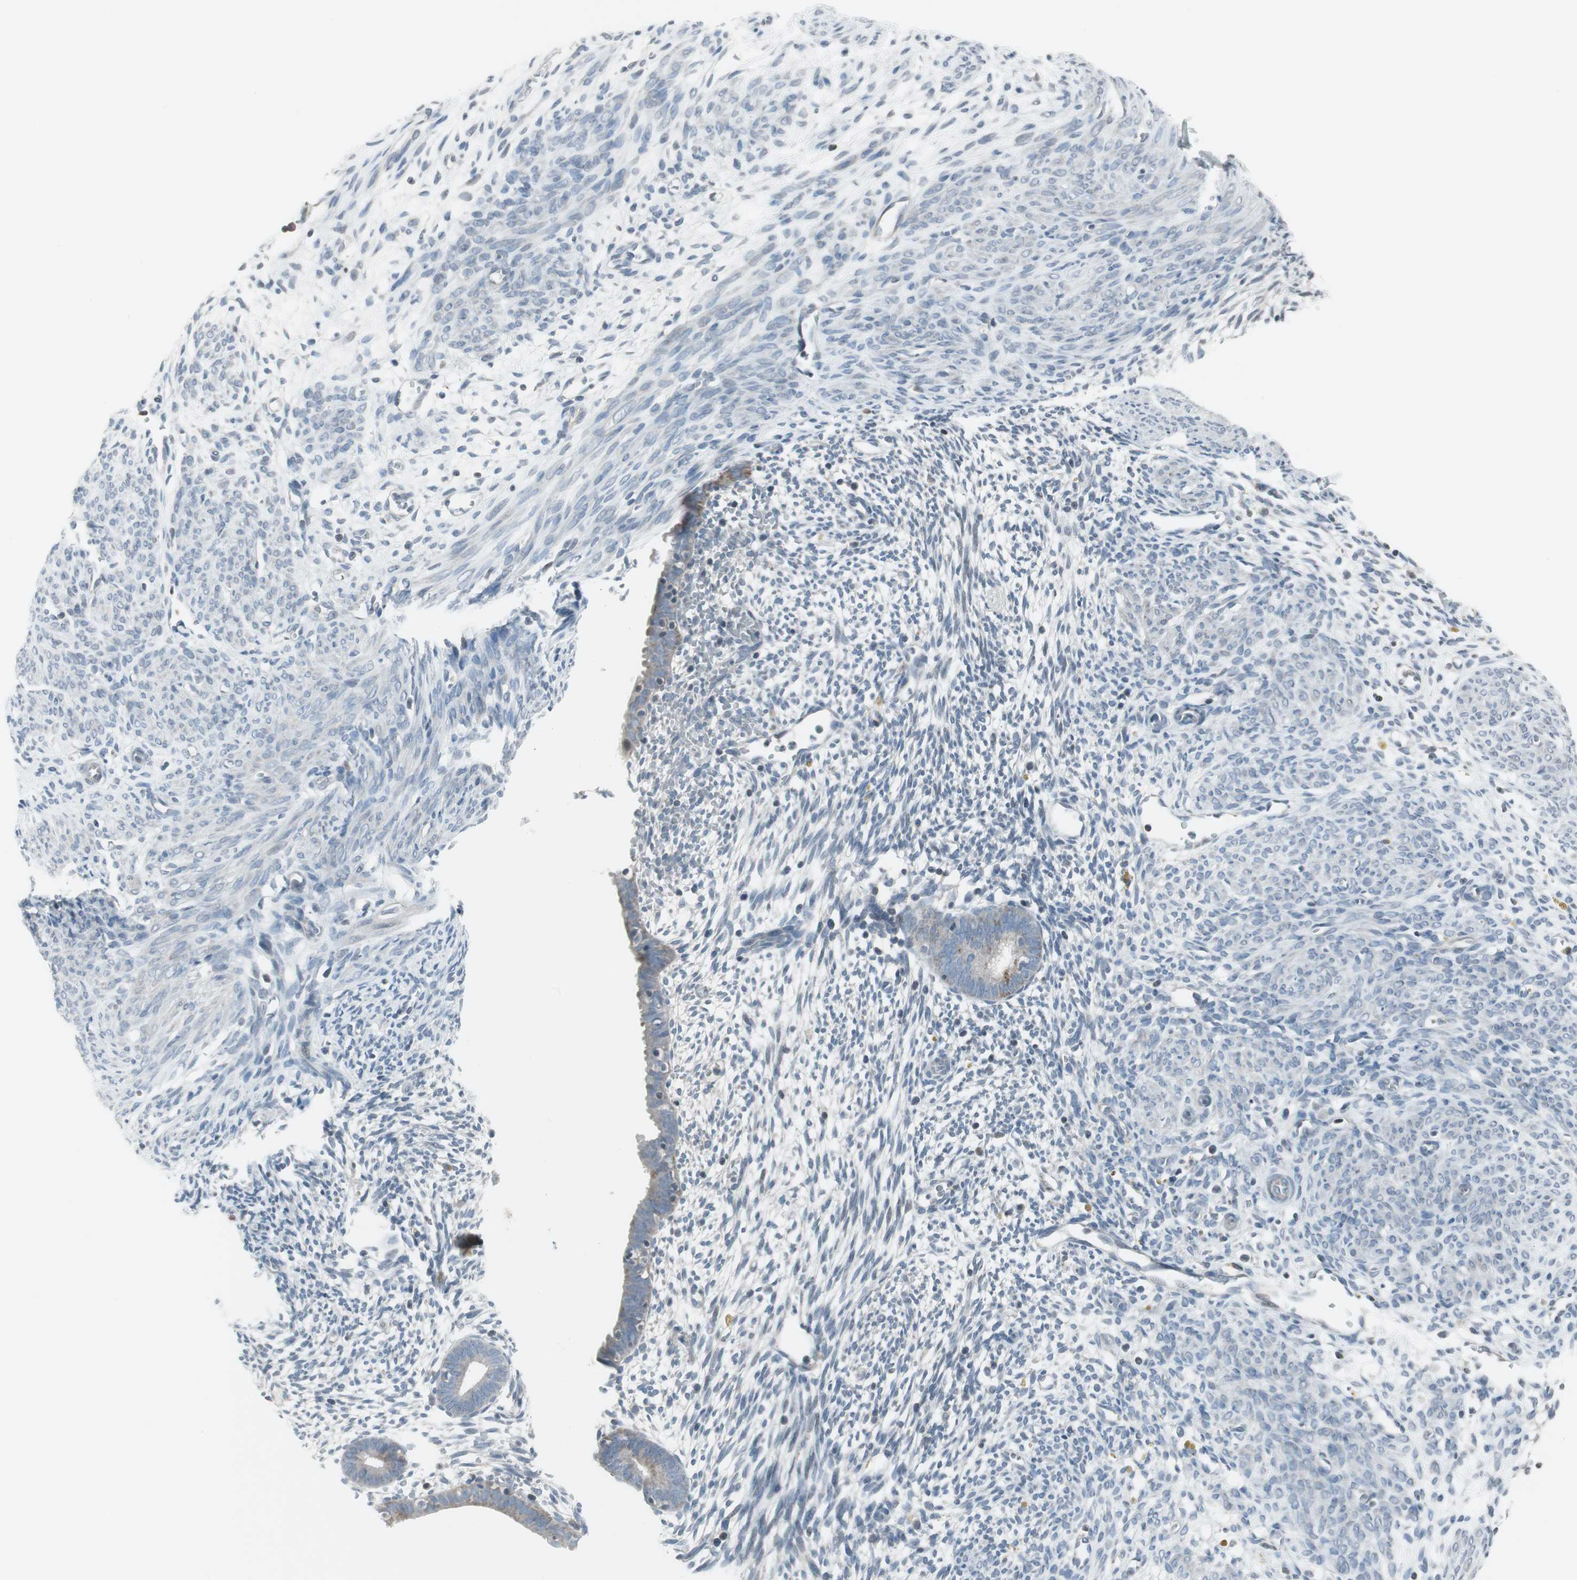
{"staining": {"intensity": "negative", "quantity": "none", "location": "none"}, "tissue": "endometrium", "cell_type": "Cells in endometrial stroma", "image_type": "normal", "snomed": [{"axis": "morphology", "description": "Normal tissue, NOS"}, {"axis": "morphology", "description": "Atrophy, NOS"}, {"axis": "topography", "description": "Uterus"}, {"axis": "topography", "description": "Endometrium"}], "caption": "An immunohistochemistry (IHC) photomicrograph of normal endometrium is shown. There is no staining in cells in endometrial stroma of endometrium. (Stains: DAB immunohistochemistry (IHC) with hematoxylin counter stain, Microscopy: brightfield microscopy at high magnification).", "gene": "ARG2", "patient": {"sex": "female", "age": 68}}